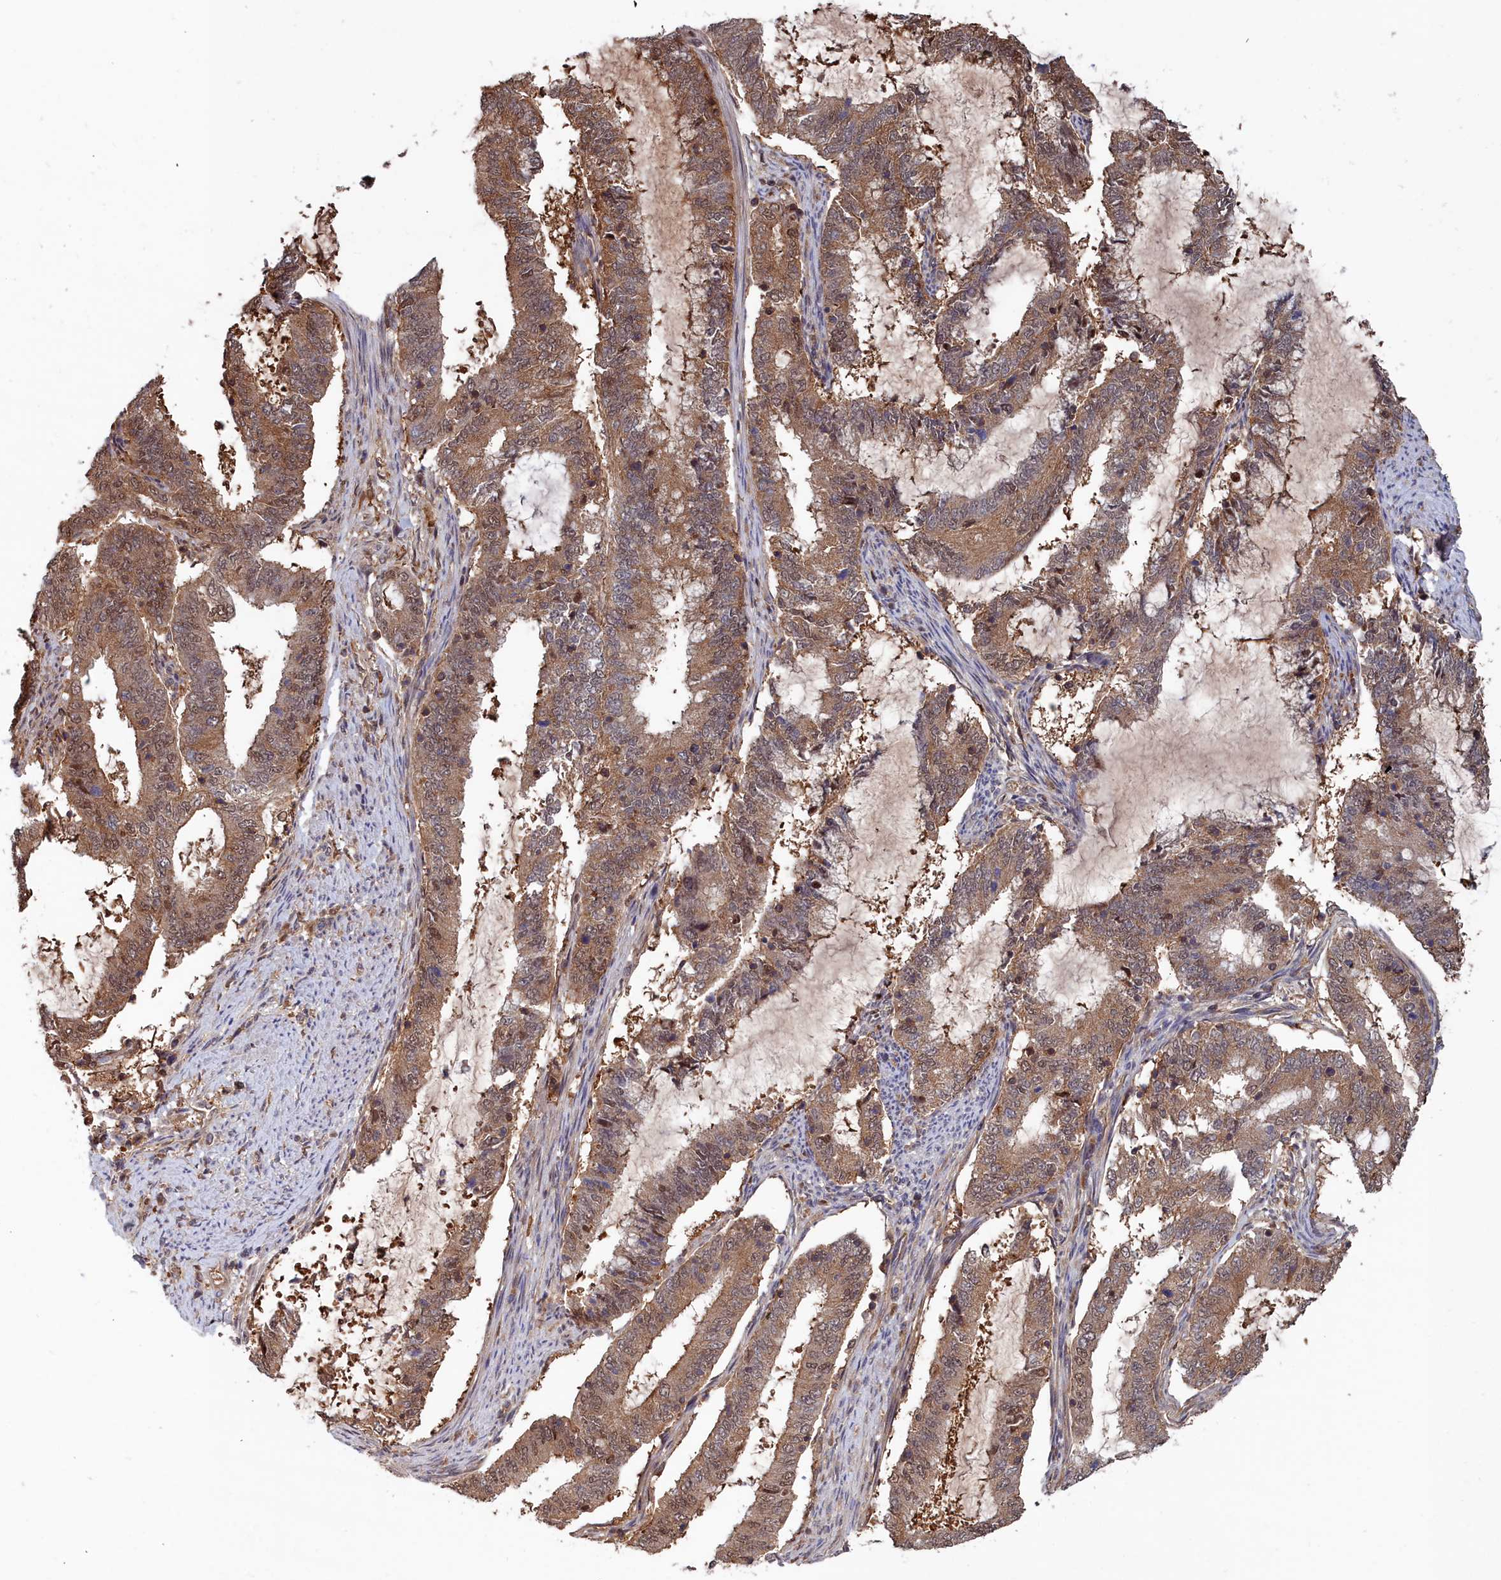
{"staining": {"intensity": "moderate", "quantity": ">75%", "location": "cytoplasmic/membranous,nuclear"}, "tissue": "endometrial cancer", "cell_type": "Tumor cells", "image_type": "cancer", "snomed": [{"axis": "morphology", "description": "Adenocarcinoma, NOS"}, {"axis": "topography", "description": "Endometrium"}], "caption": "A high-resolution image shows immunohistochemistry (IHC) staining of endometrial adenocarcinoma, which shows moderate cytoplasmic/membranous and nuclear staining in about >75% of tumor cells.", "gene": "GFRA2", "patient": {"sex": "female", "age": 51}}